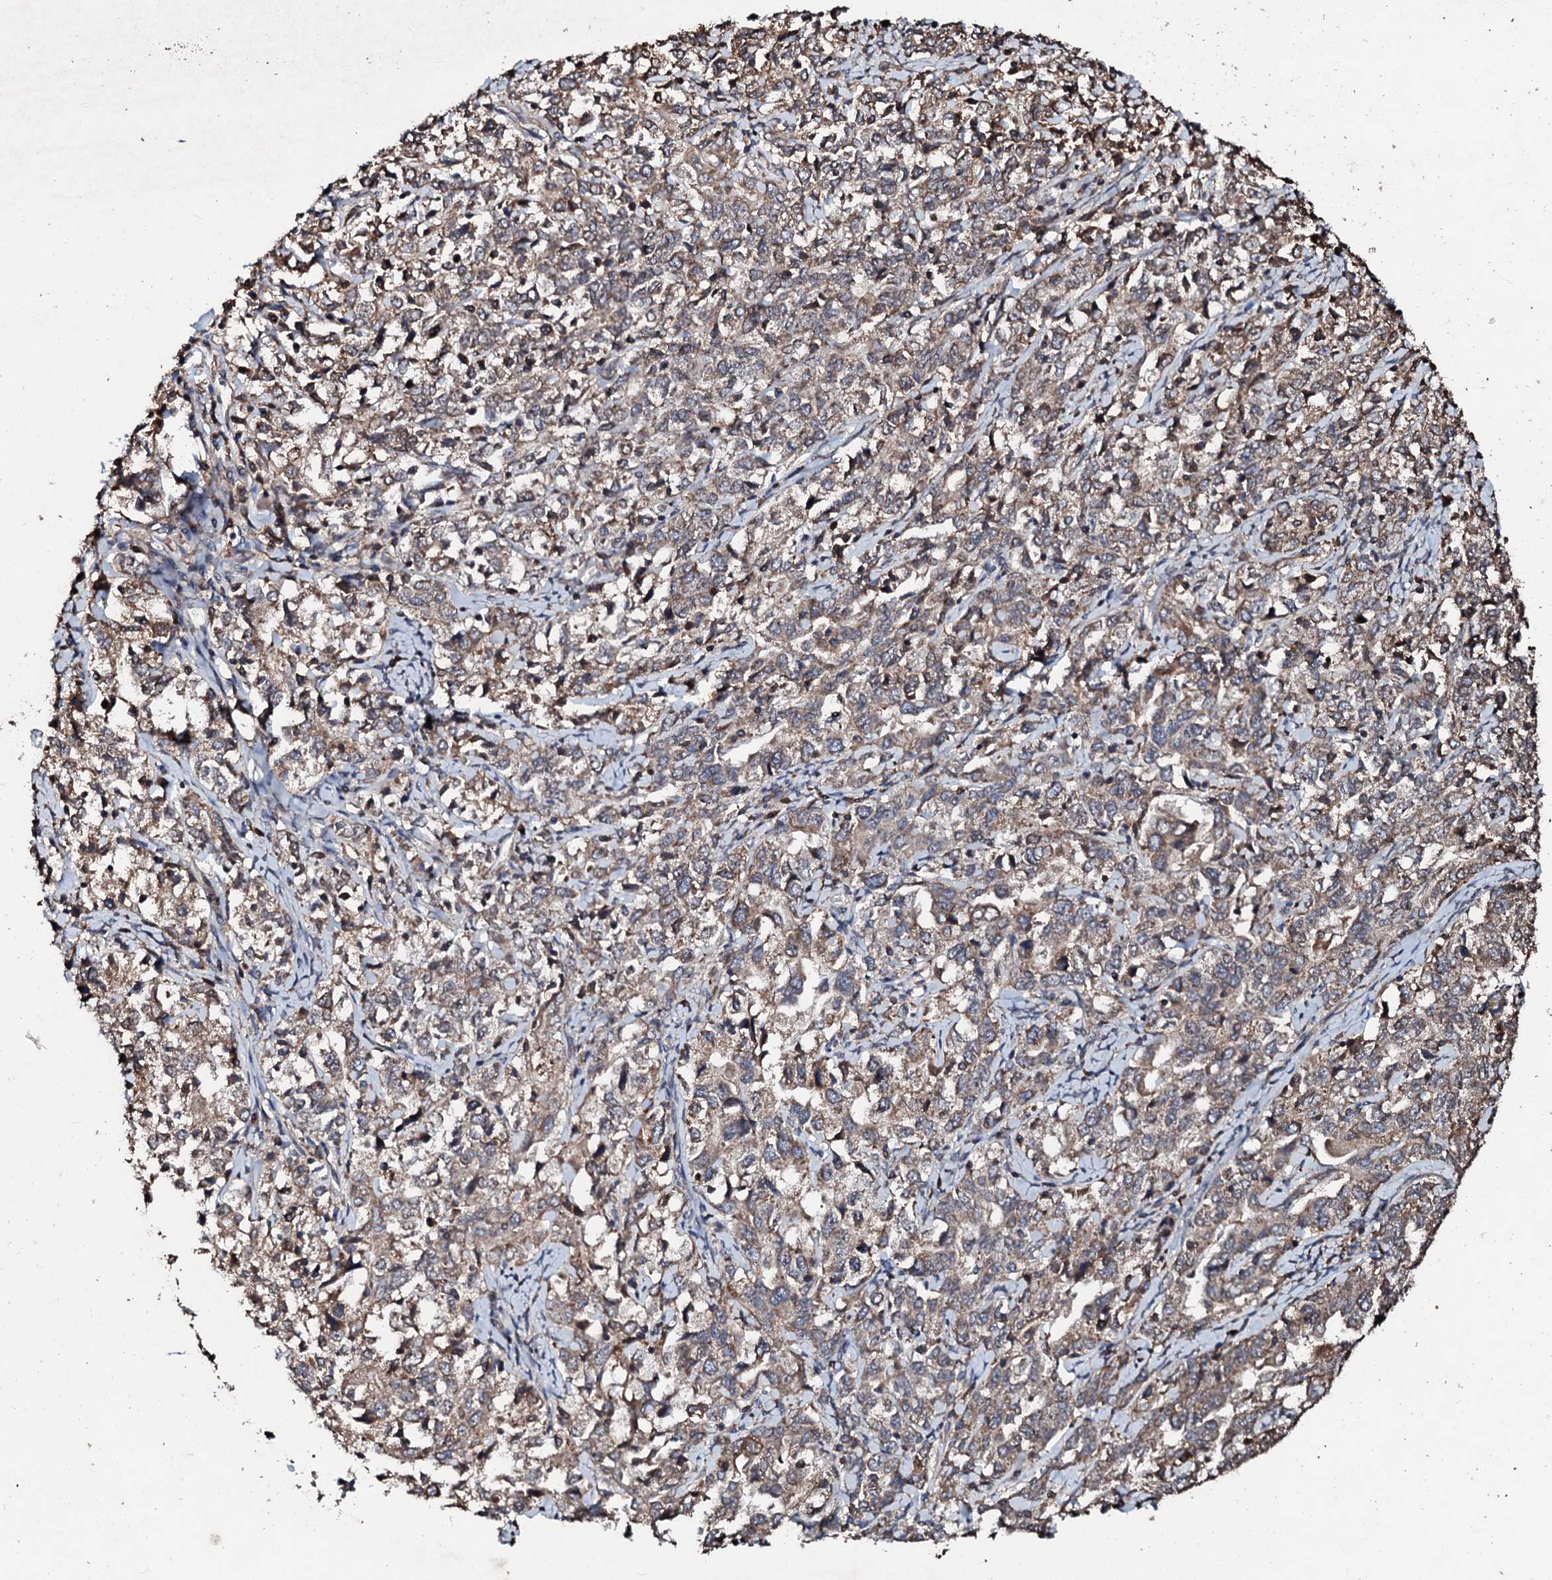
{"staining": {"intensity": "moderate", "quantity": "25%-75%", "location": "cytoplasmic/membranous"}, "tissue": "ovarian cancer", "cell_type": "Tumor cells", "image_type": "cancer", "snomed": [{"axis": "morphology", "description": "Carcinoma, endometroid"}, {"axis": "topography", "description": "Ovary"}], "caption": "Ovarian cancer tissue exhibits moderate cytoplasmic/membranous positivity in approximately 25%-75% of tumor cells, visualized by immunohistochemistry.", "gene": "SDHAF2", "patient": {"sex": "female", "age": 62}}